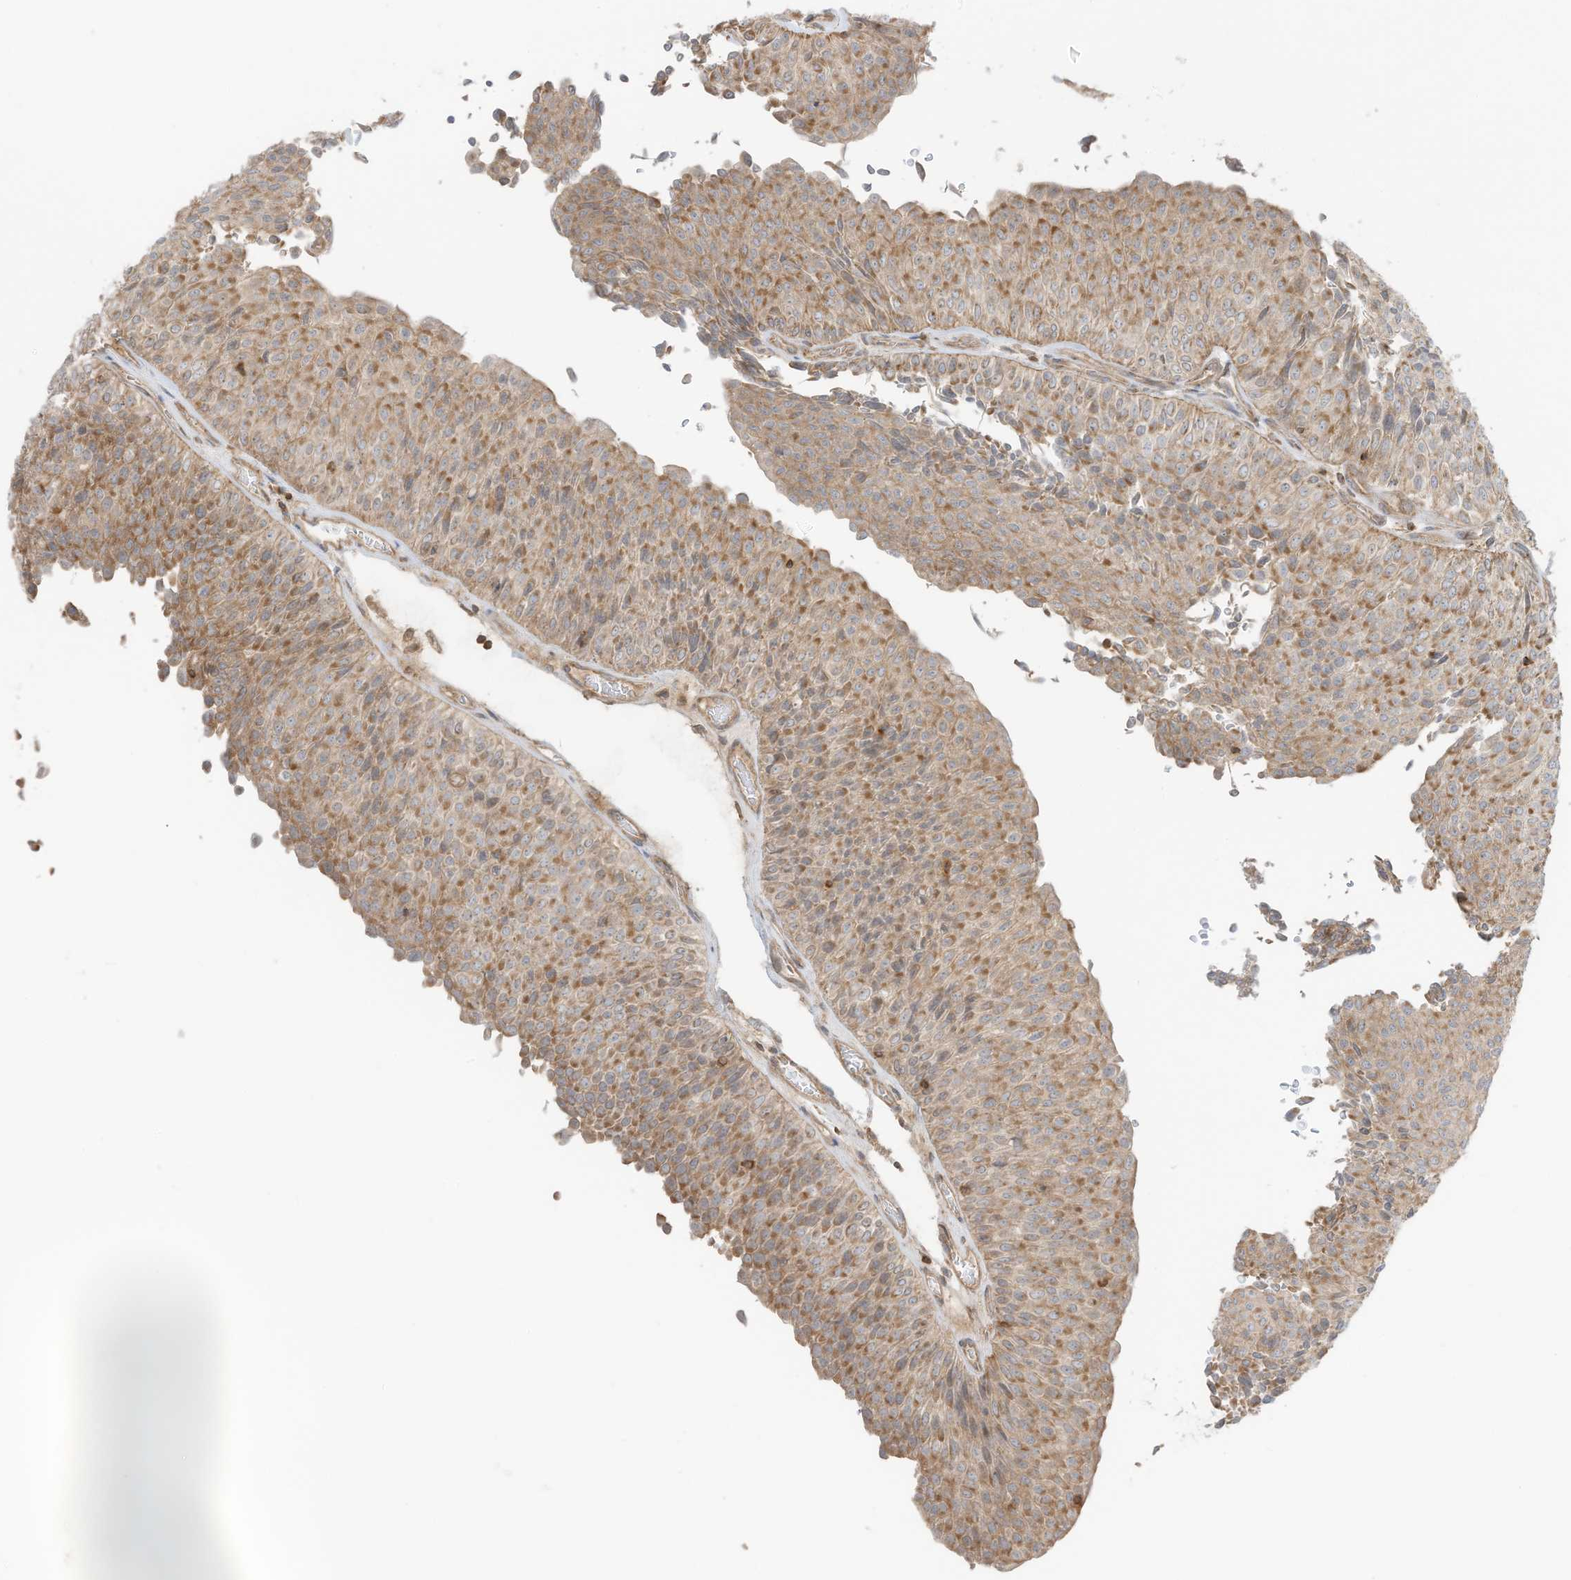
{"staining": {"intensity": "moderate", "quantity": ">75%", "location": "cytoplasmic/membranous"}, "tissue": "urothelial cancer", "cell_type": "Tumor cells", "image_type": "cancer", "snomed": [{"axis": "morphology", "description": "Urothelial carcinoma, Low grade"}, {"axis": "topography", "description": "Urinary bladder"}], "caption": "A histopathology image showing moderate cytoplasmic/membranous expression in about >75% of tumor cells in urothelial carcinoma (low-grade), as visualized by brown immunohistochemical staining.", "gene": "SLC25A12", "patient": {"sex": "male", "age": 78}}